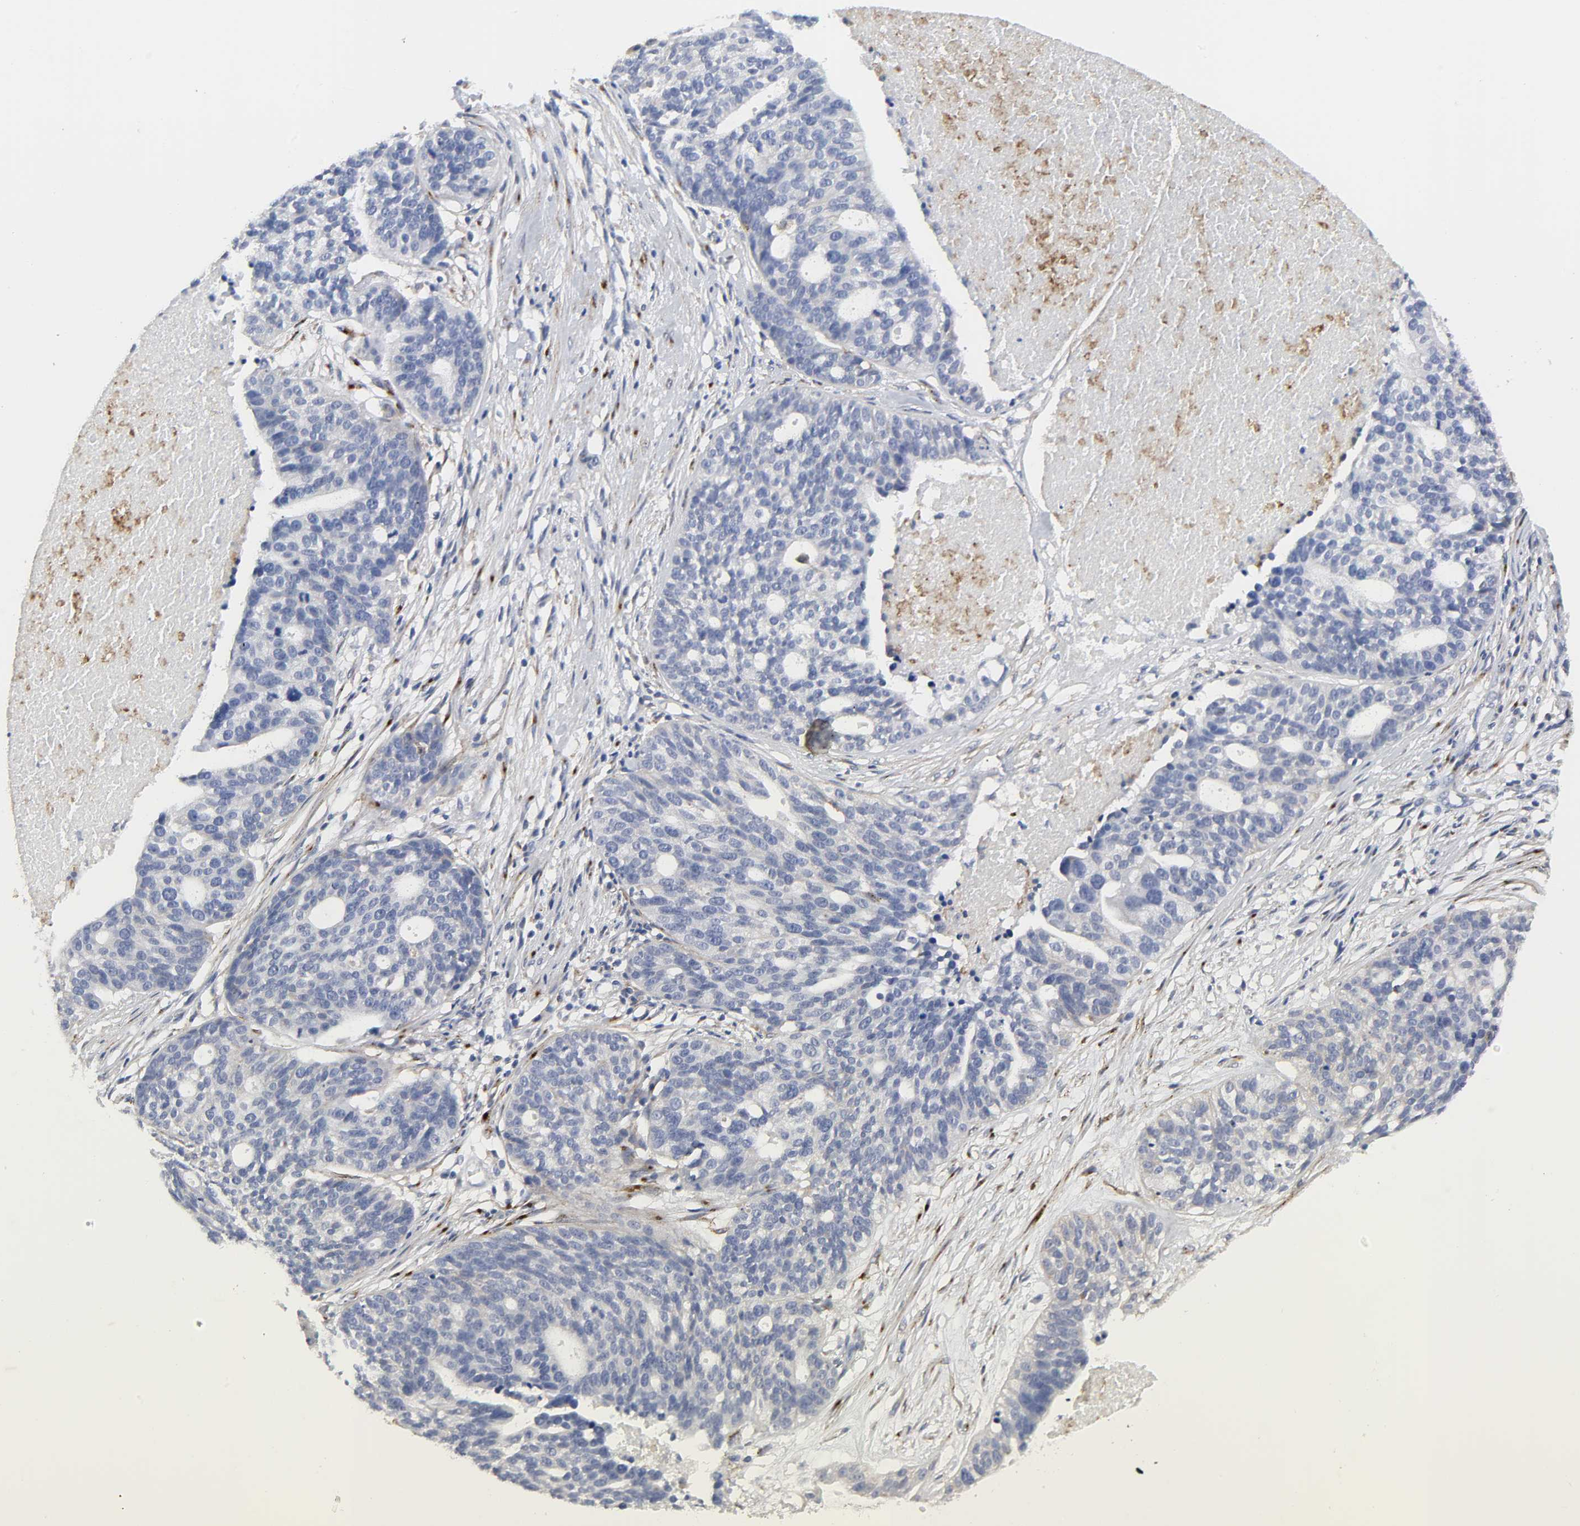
{"staining": {"intensity": "negative", "quantity": "none", "location": "none"}, "tissue": "ovarian cancer", "cell_type": "Tumor cells", "image_type": "cancer", "snomed": [{"axis": "morphology", "description": "Cystadenocarcinoma, serous, NOS"}, {"axis": "topography", "description": "Ovary"}], "caption": "Immunohistochemical staining of ovarian cancer displays no significant positivity in tumor cells. (DAB IHC with hematoxylin counter stain).", "gene": "LRP1", "patient": {"sex": "female", "age": 59}}